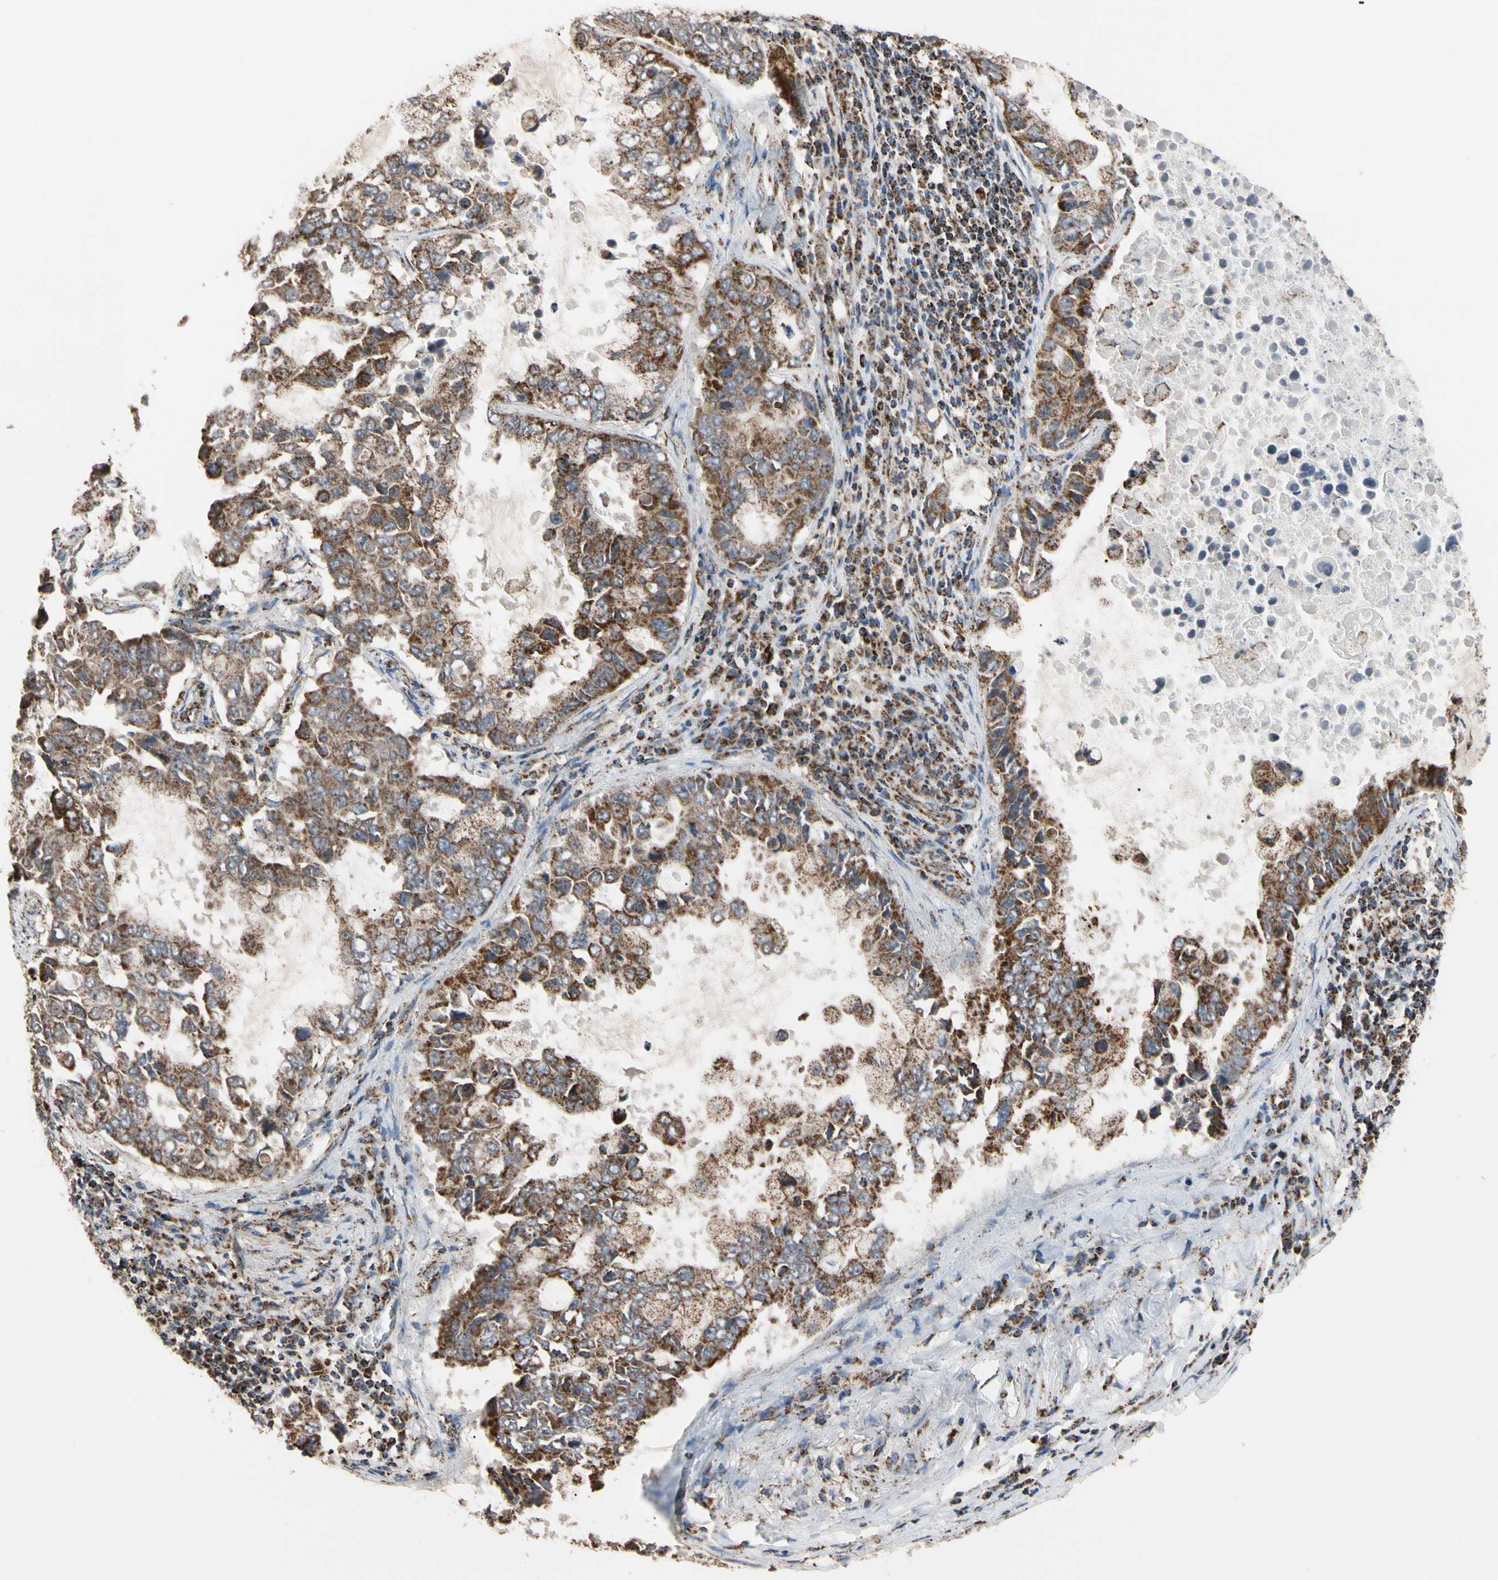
{"staining": {"intensity": "strong", "quantity": ">75%", "location": "cytoplasmic/membranous"}, "tissue": "lung cancer", "cell_type": "Tumor cells", "image_type": "cancer", "snomed": [{"axis": "morphology", "description": "Adenocarcinoma, NOS"}, {"axis": "topography", "description": "Lung"}], "caption": "DAB (3,3'-diaminobenzidine) immunohistochemical staining of human lung cancer (adenocarcinoma) displays strong cytoplasmic/membranous protein positivity in about >75% of tumor cells.", "gene": "FAM110B", "patient": {"sex": "male", "age": 64}}